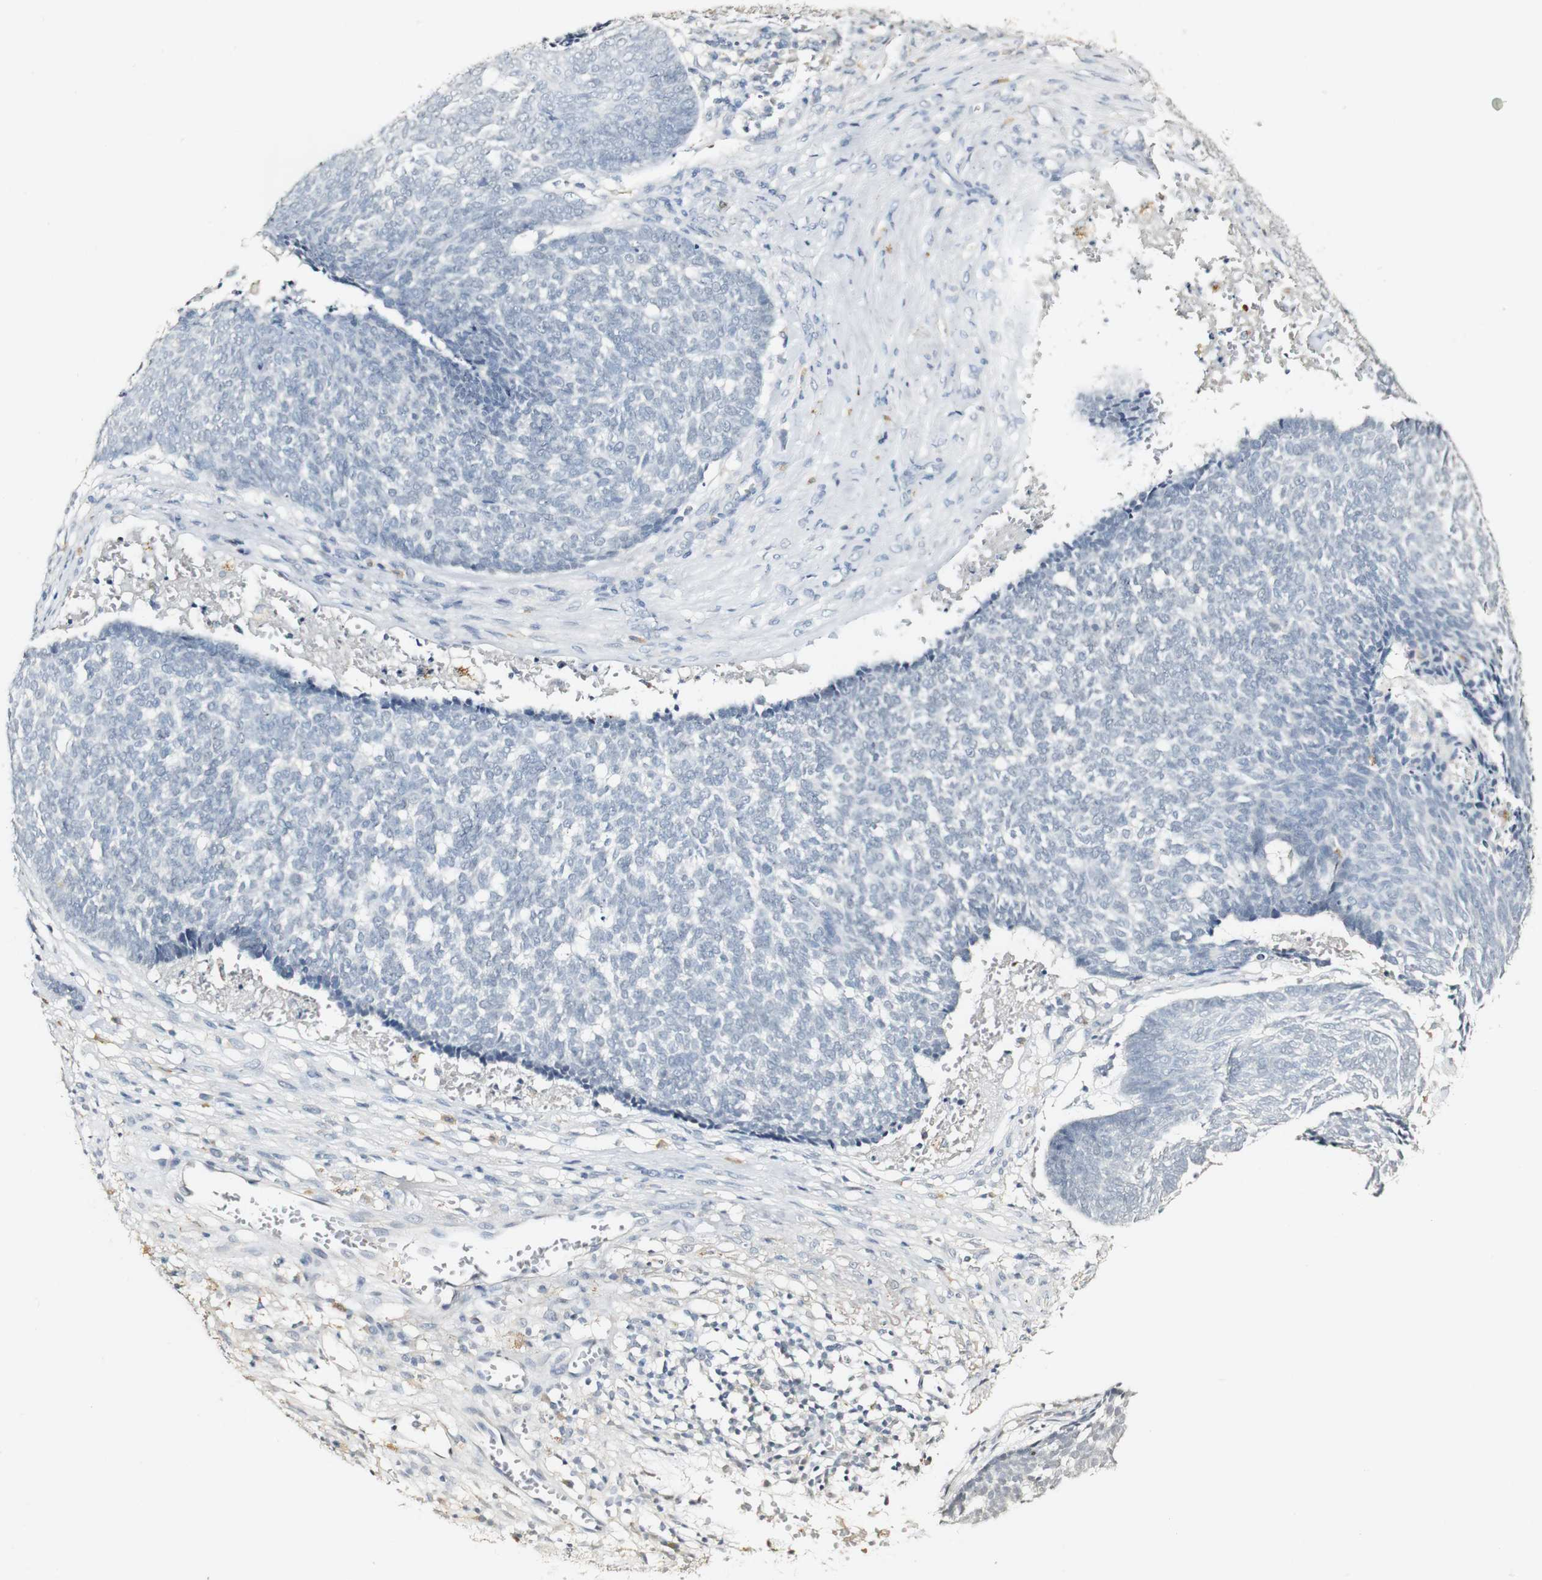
{"staining": {"intensity": "negative", "quantity": "none", "location": "none"}, "tissue": "skin cancer", "cell_type": "Tumor cells", "image_type": "cancer", "snomed": [{"axis": "morphology", "description": "Basal cell carcinoma"}, {"axis": "topography", "description": "Skin"}], "caption": "Skin basal cell carcinoma stained for a protein using IHC exhibits no staining tumor cells.", "gene": "SYT7", "patient": {"sex": "male", "age": 84}}